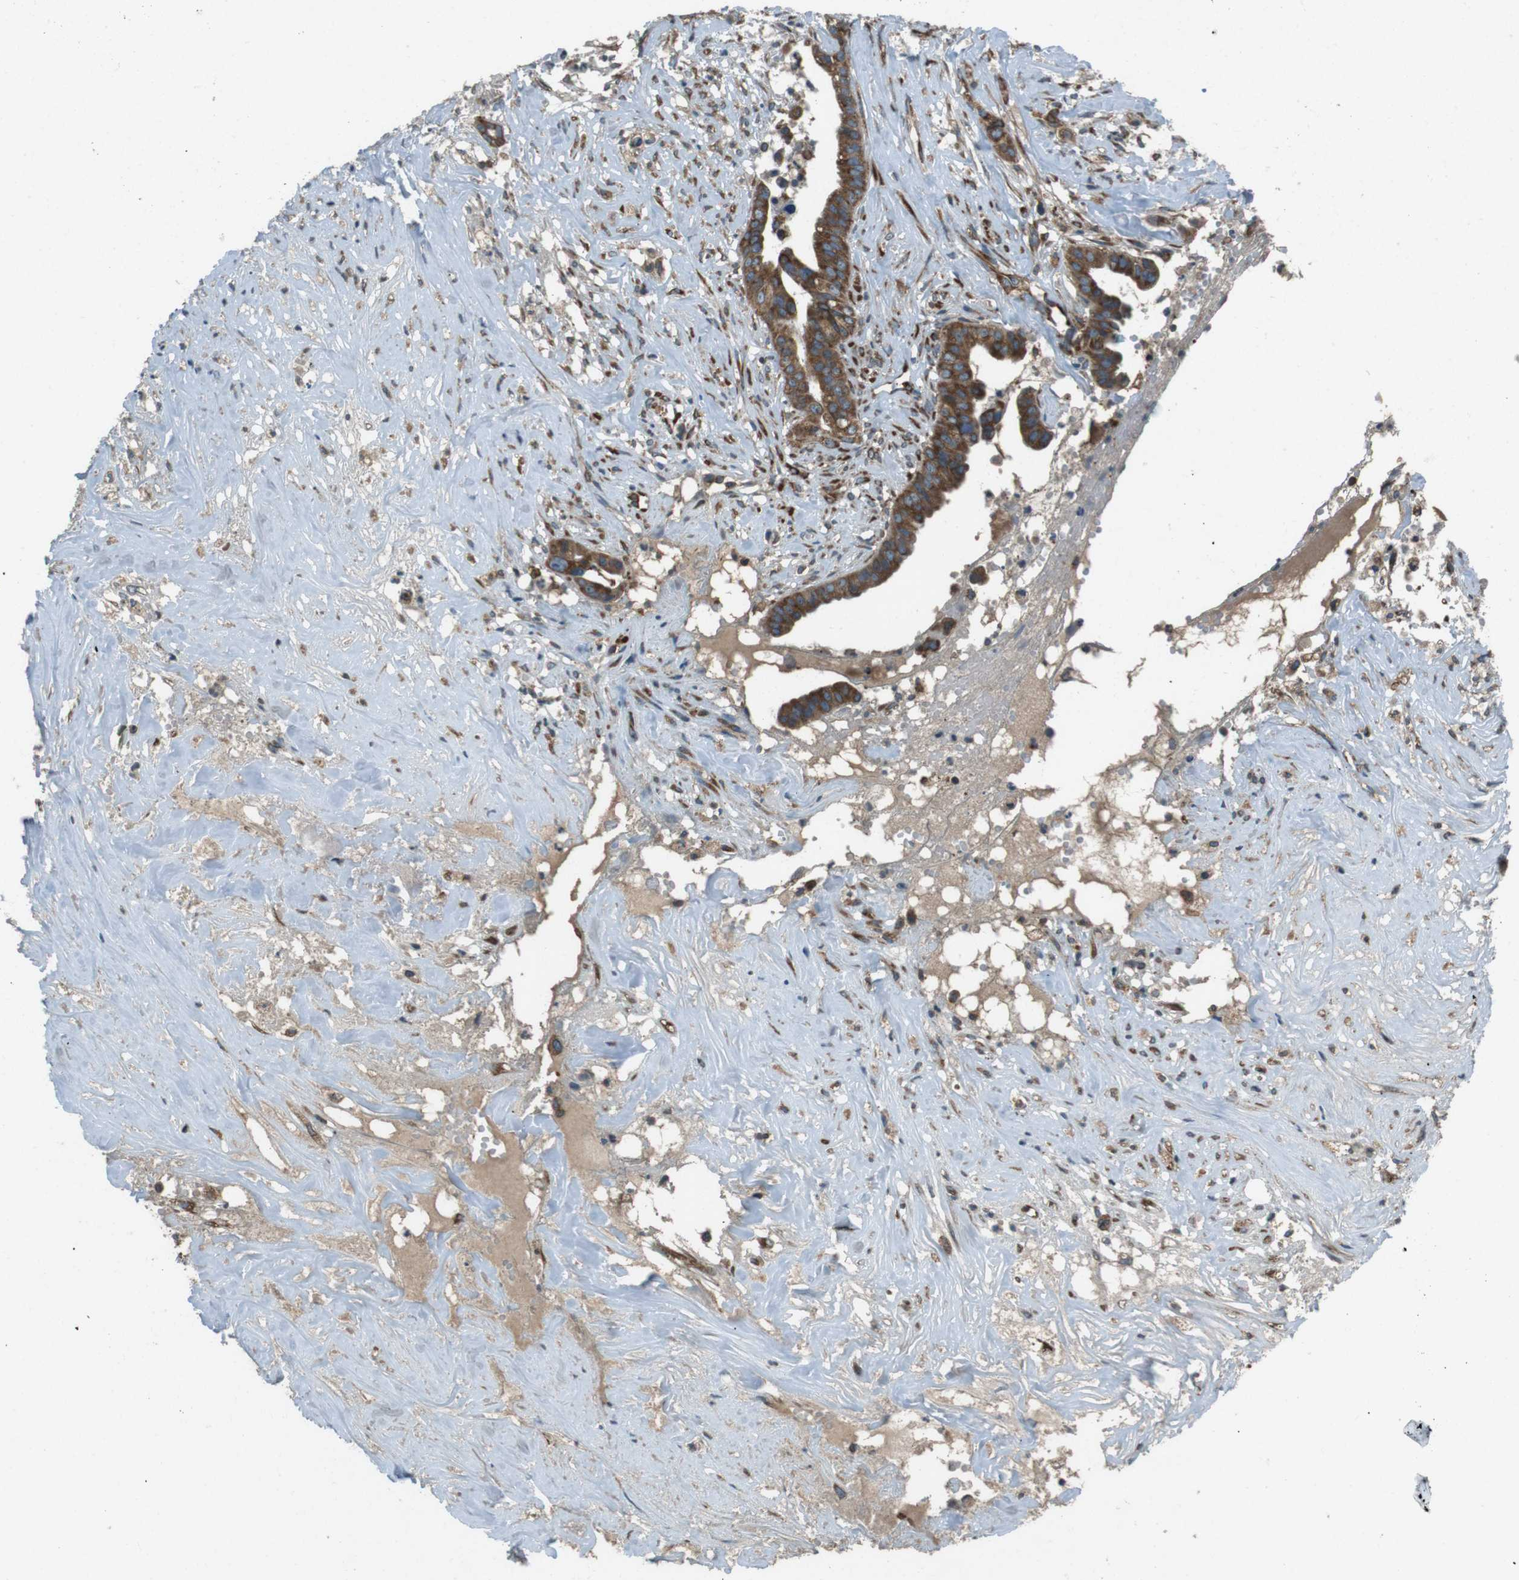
{"staining": {"intensity": "strong", "quantity": ">75%", "location": "cytoplasmic/membranous"}, "tissue": "liver cancer", "cell_type": "Tumor cells", "image_type": "cancer", "snomed": [{"axis": "morphology", "description": "Cholangiocarcinoma"}, {"axis": "topography", "description": "Liver"}], "caption": "Cholangiocarcinoma (liver) tissue shows strong cytoplasmic/membranous positivity in approximately >75% of tumor cells, visualized by immunohistochemistry.", "gene": "KTN1", "patient": {"sex": "female", "age": 61}}